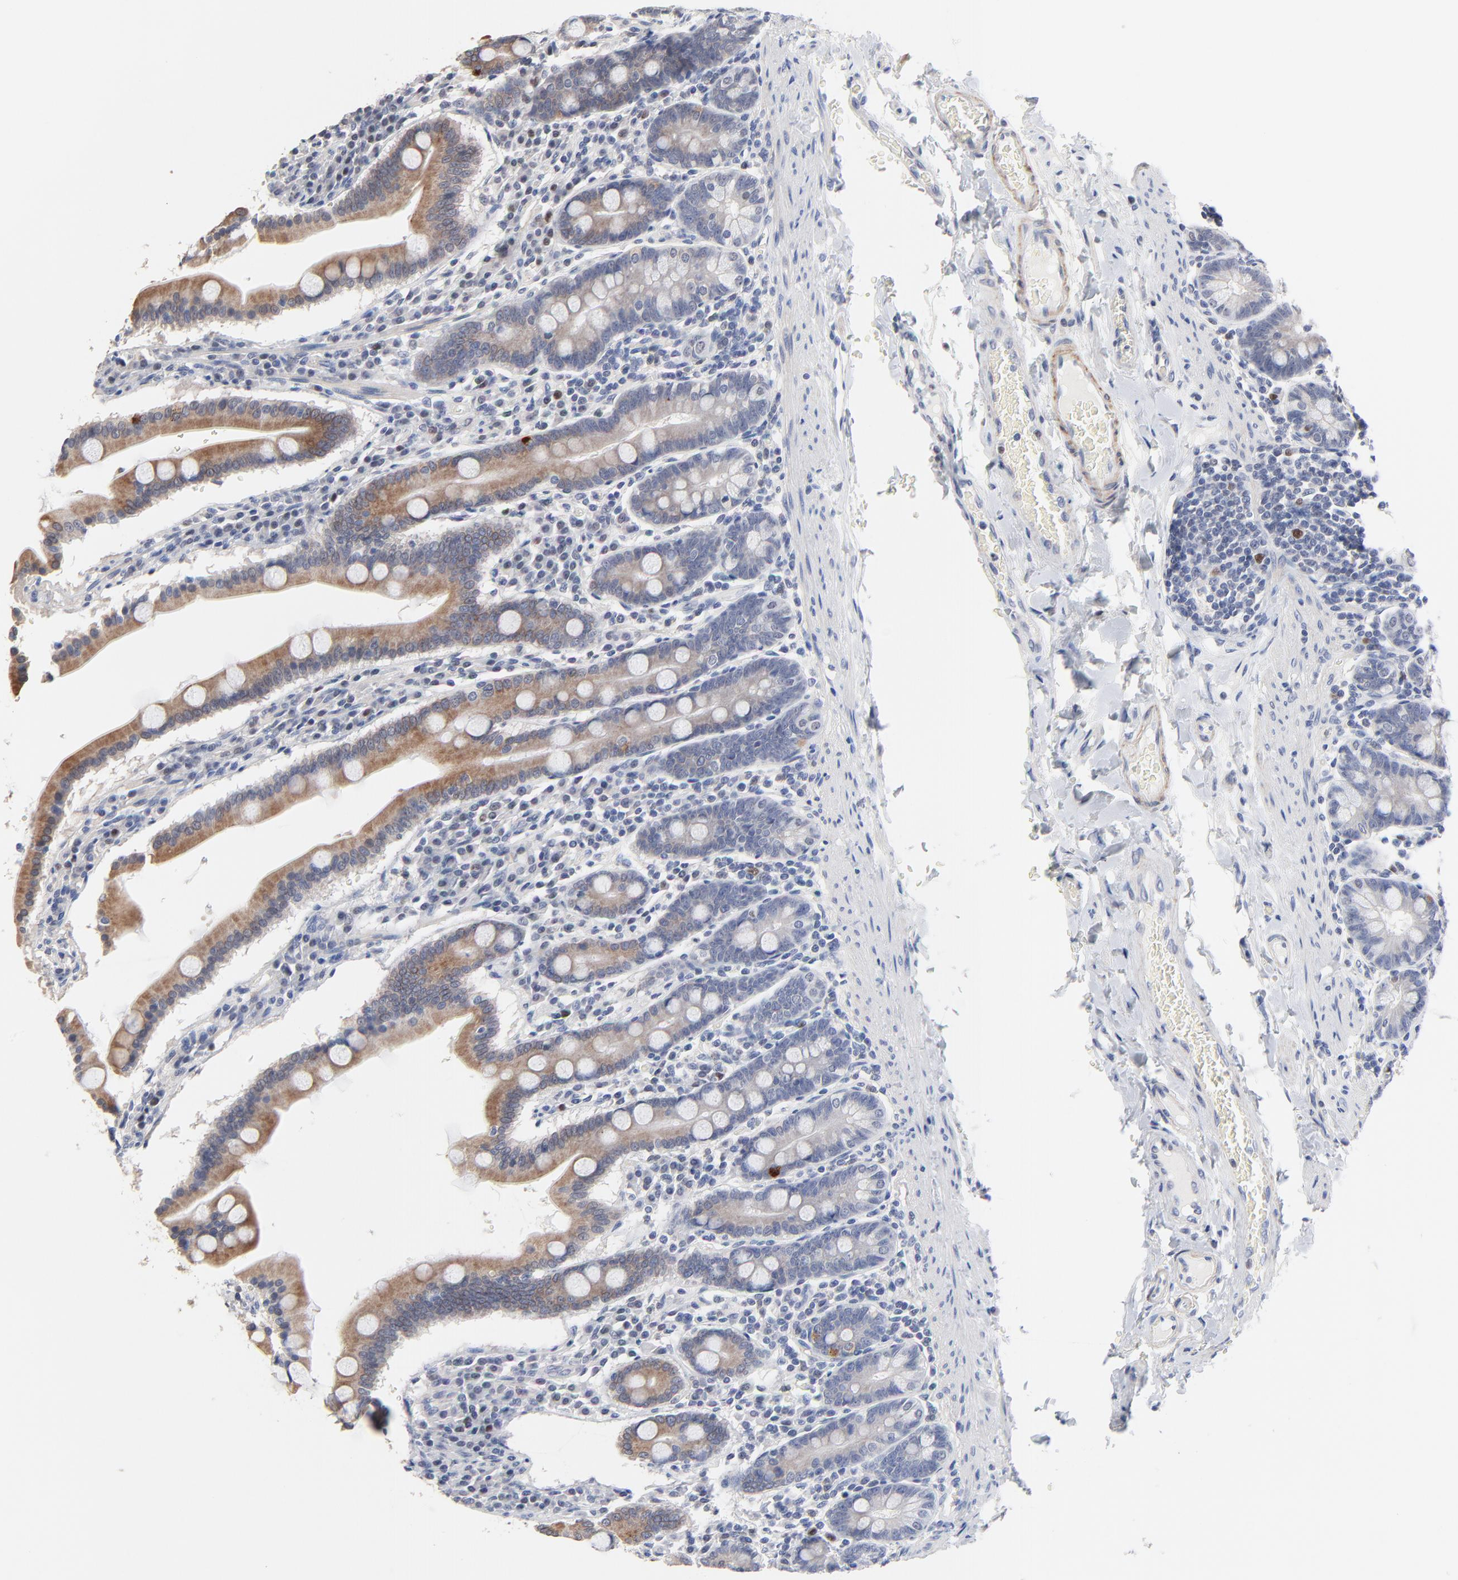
{"staining": {"intensity": "moderate", "quantity": ">75%", "location": "cytoplasmic/membranous"}, "tissue": "duodenum", "cell_type": "Glandular cells", "image_type": "normal", "snomed": [{"axis": "morphology", "description": "Normal tissue, NOS"}, {"axis": "topography", "description": "Duodenum"}], "caption": "Immunohistochemistry histopathology image of benign duodenum stained for a protein (brown), which demonstrates medium levels of moderate cytoplasmic/membranous staining in approximately >75% of glandular cells.", "gene": "AADAC", "patient": {"sex": "male", "age": 50}}